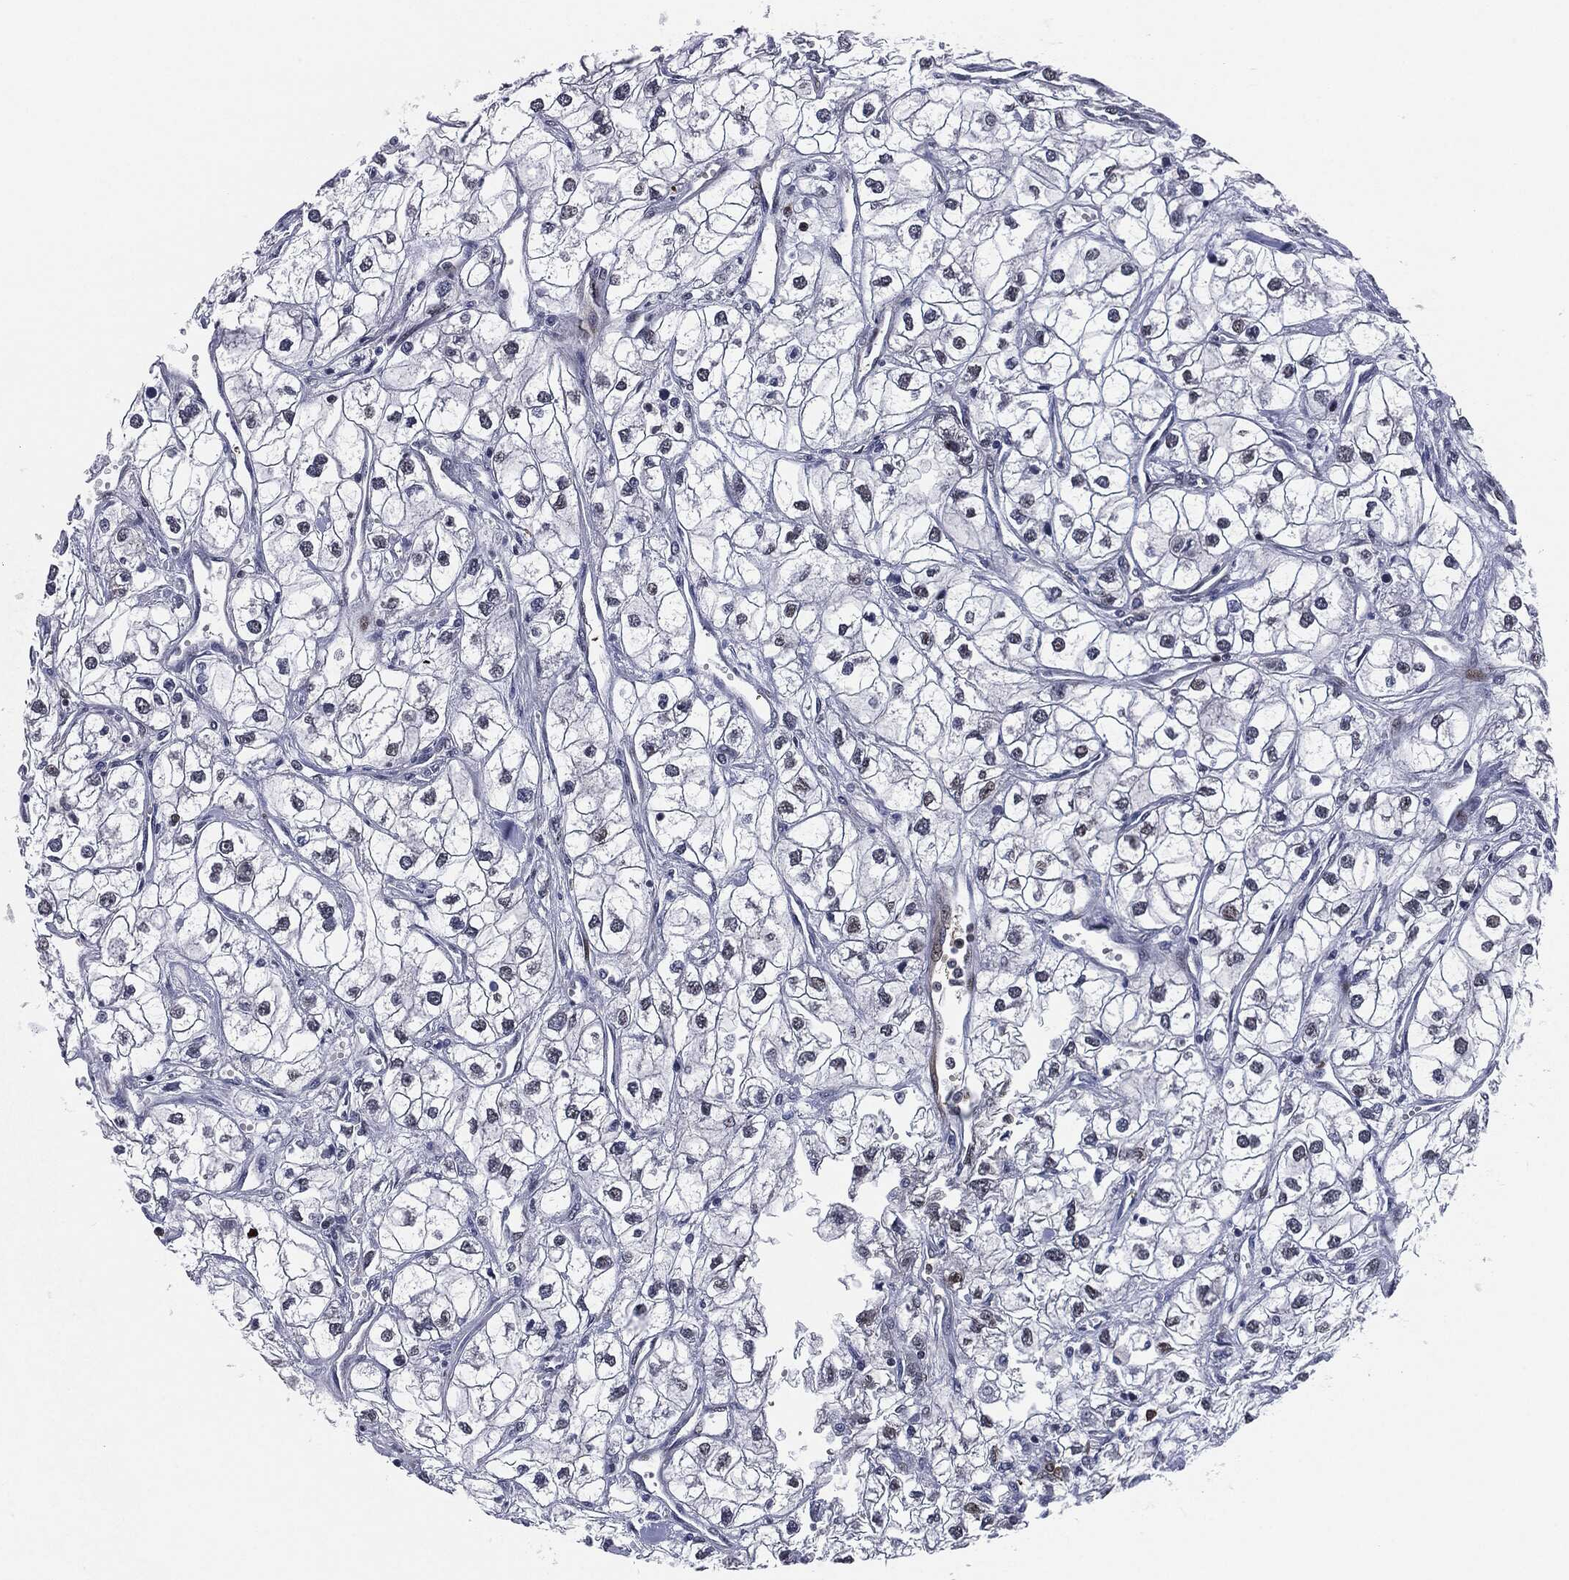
{"staining": {"intensity": "negative", "quantity": "none", "location": "none"}, "tissue": "renal cancer", "cell_type": "Tumor cells", "image_type": "cancer", "snomed": [{"axis": "morphology", "description": "Adenocarcinoma, NOS"}, {"axis": "topography", "description": "Kidney"}], "caption": "Tumor cells show no significant staining in renal cancer. (Immunohistochemistry (ihc), brightfield microscopy, high magnification).", "gene": "AKT2", "patient": {"sex": "male", "age": 59}}